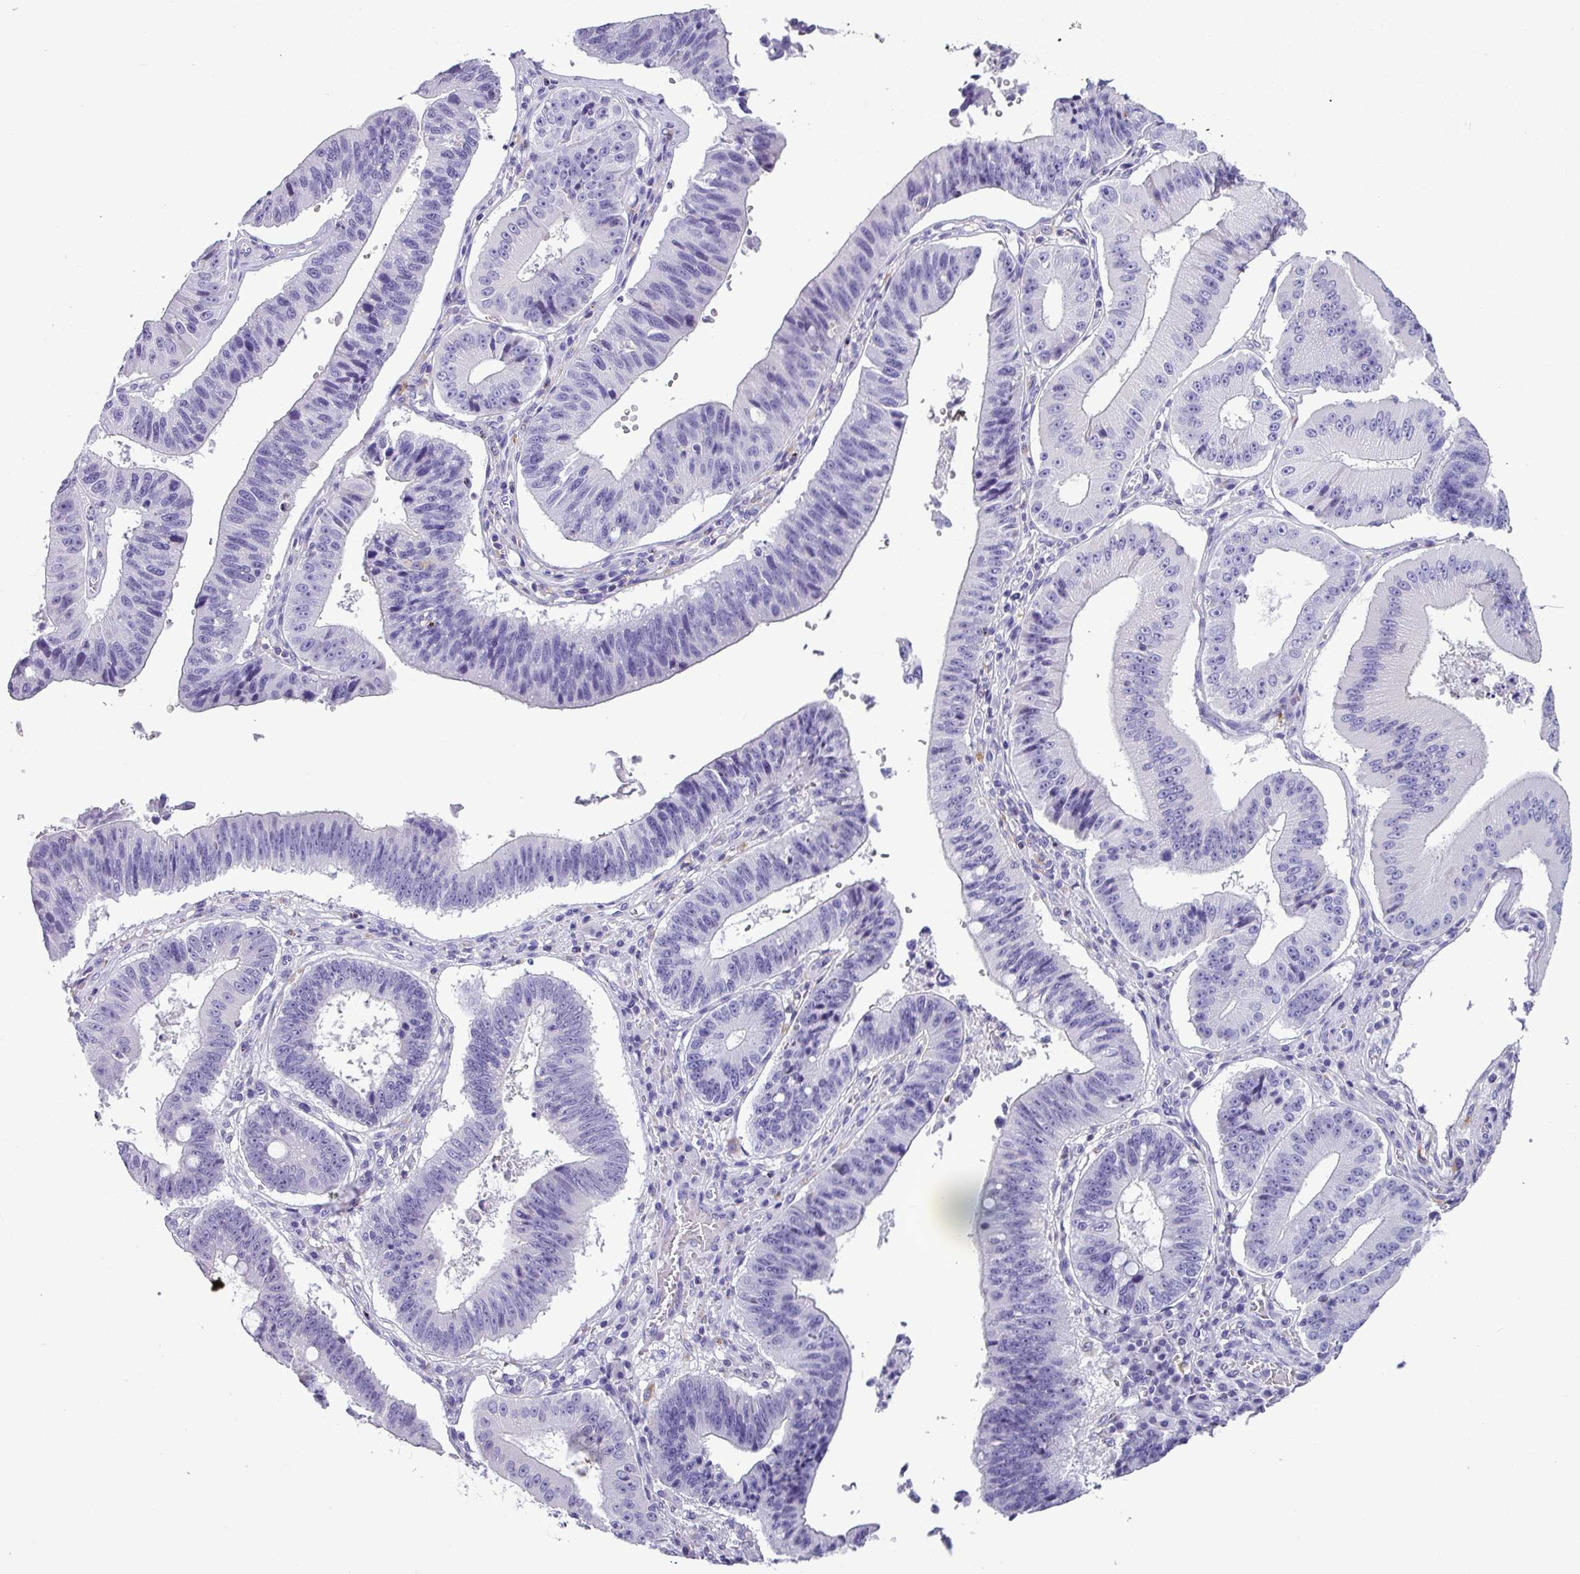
{"staining": {"intensity": "negative", "quantity": "none", "location": "none"}, "tissue": "stomach cancer", "cell_type": "Tumor cells", "image_type": "cancer", "snomed": [{"axis": "morphology", "description": "Adenocarcinoma, NOS"}, {"axis": "topography", "description": "Stomach"}], "caption": "Immunohistochemistry (IHC) of human adenocarcinoma (stomach) exhibits no positivity in tumor cells.", "gene": "ZNF568", "patient": {"sex": "male", "age": 59}}